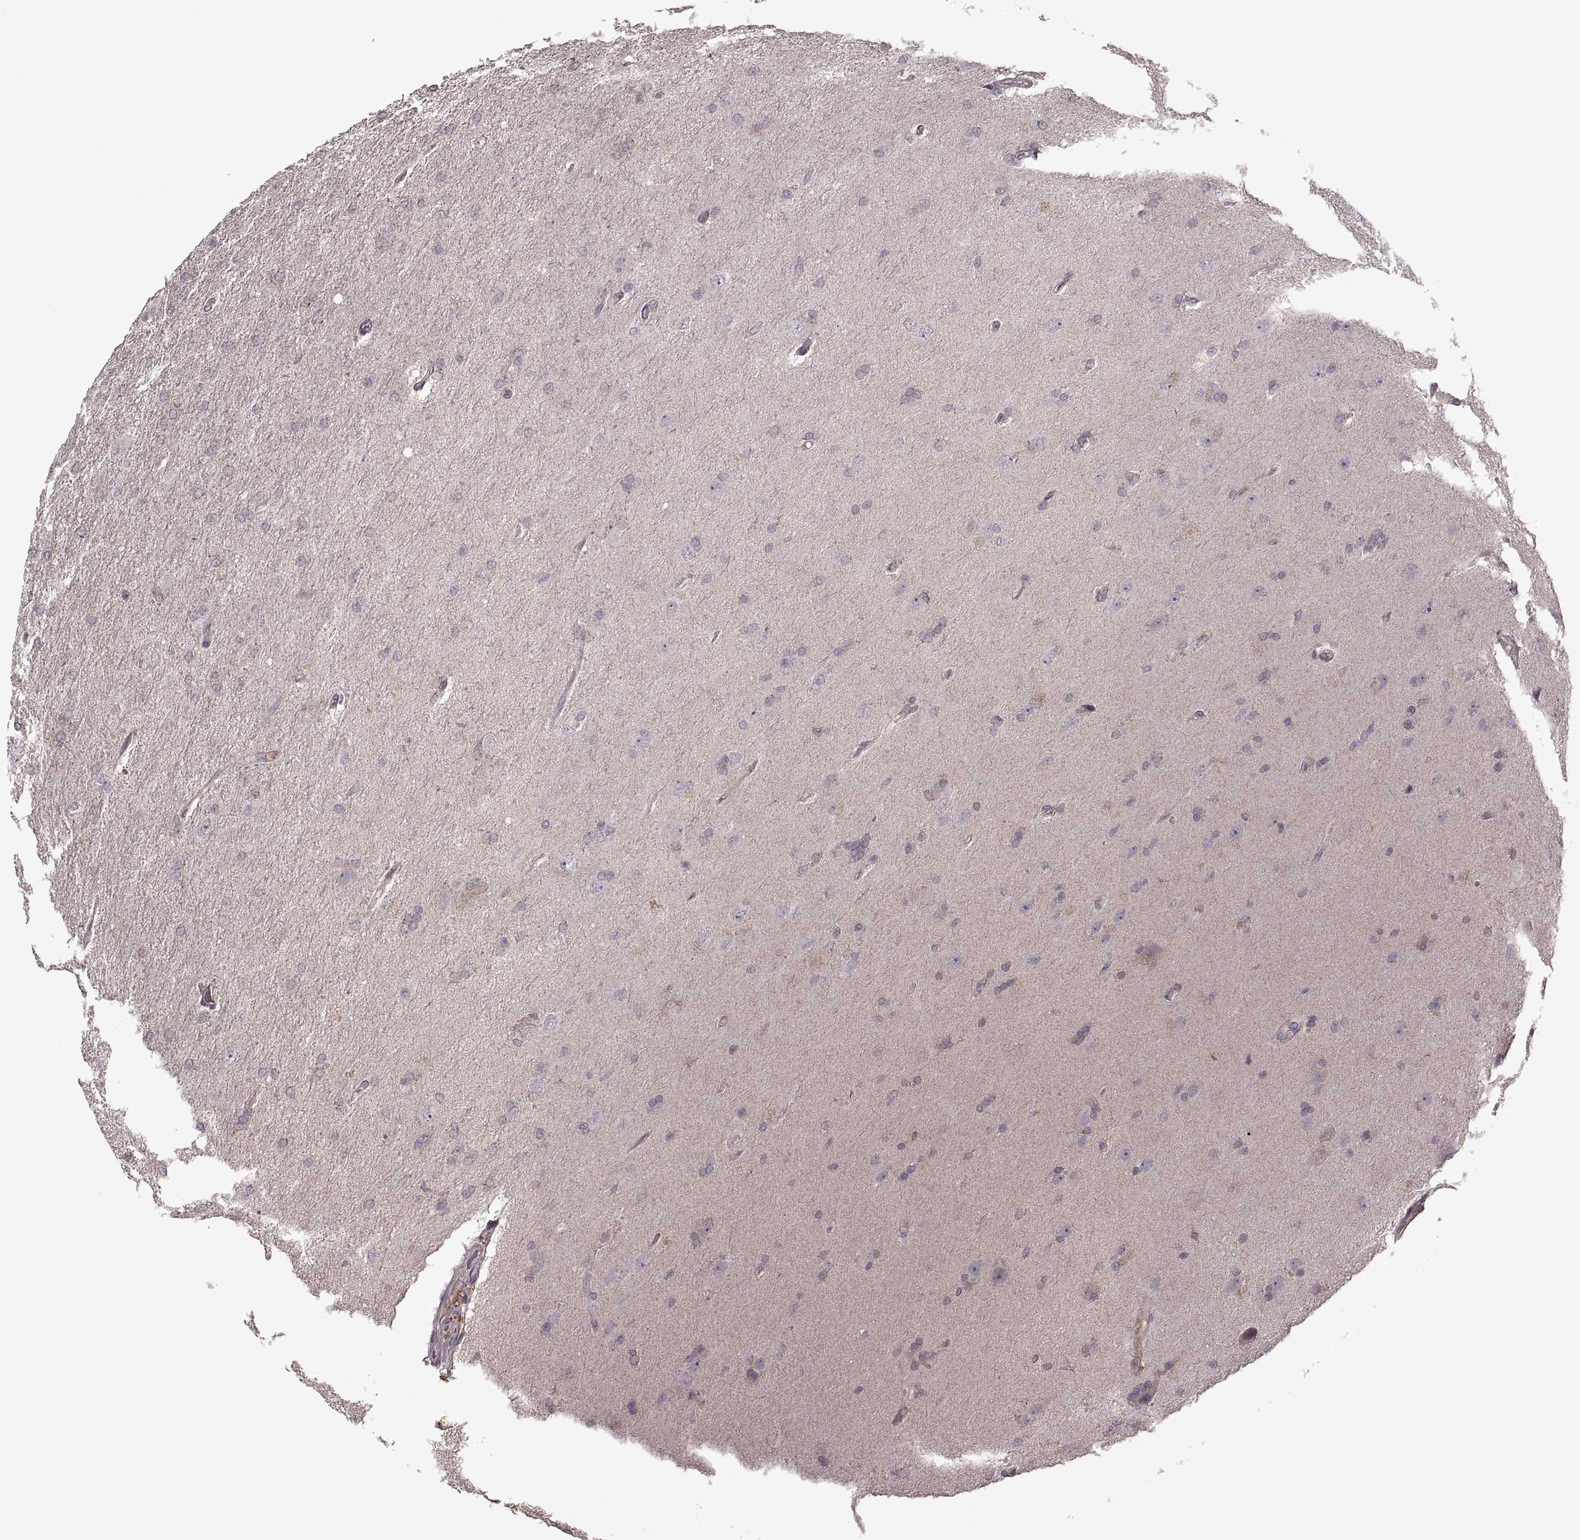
{"staining": {"intensity": "negative", "quantity": "none", "location": "none"}, "tissue": "glioma", "cell_type": "Tumor cells", "image_type": "cancer", "snomed": [{"axis": "morphology", "description": "Glioma, malignant, High grade"}, {"axis": "topography", "description": "Cerebral cortex"}], "caption": "There is no significant expression in tumor cells of high-grade glioma (malignant).", "gene": "PIERCE1", "patient": {"sex": "male", "age": 70}}